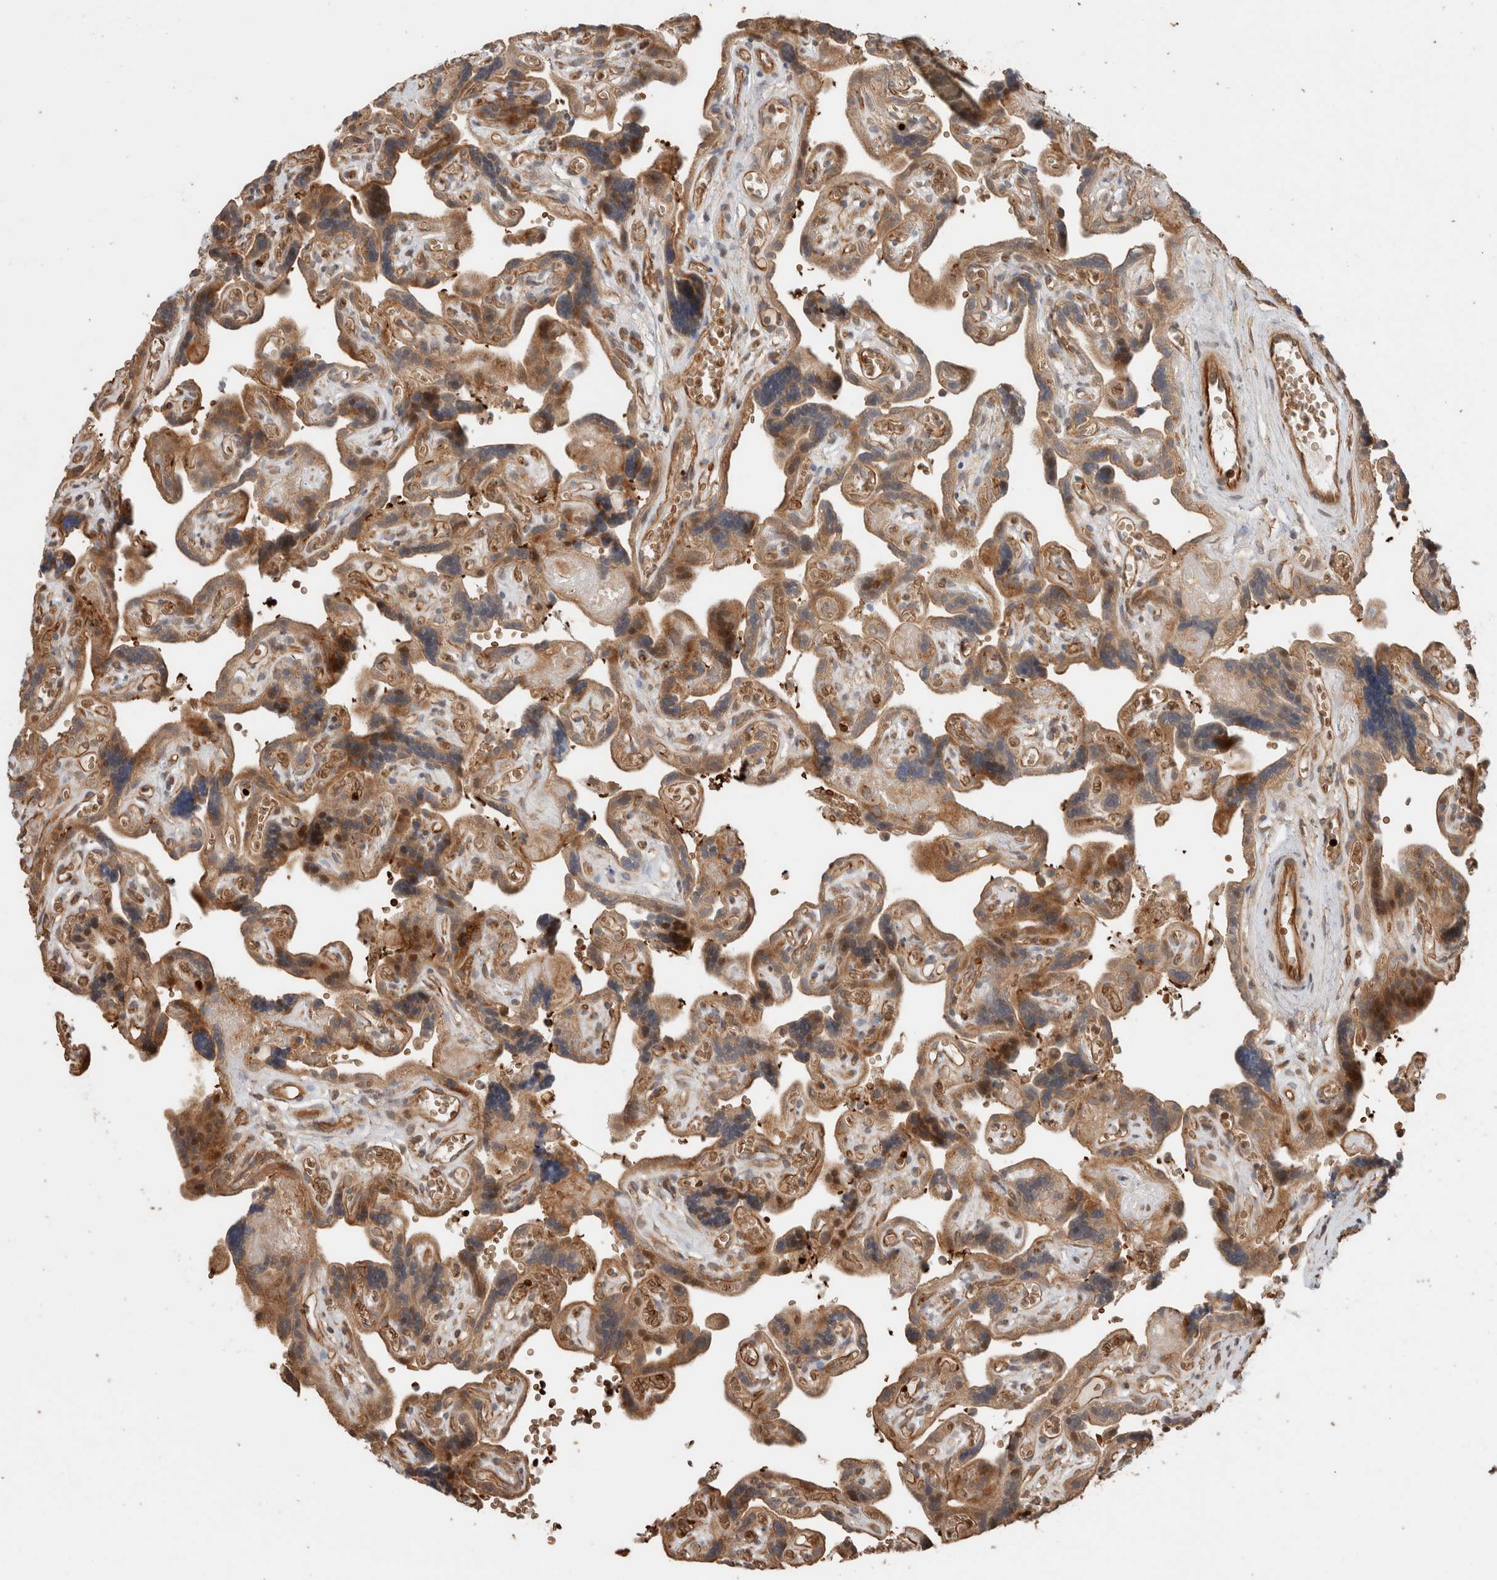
{"staining": {"intensity": "moderate", "quantity": ">75%", "location": "cytoplasmic/membranous"}, "tissue": "placenta", "cell_type": "Trophoblastic cells", "image_type": "normal", "snomed": [{"axis": "morphology", "description": "Normal tissue, NOS"}, {"axis": "topography", "description": "Placenta"}], "caption": "Protein analysis of benign placenta reveals moderate cytoplasmic/membranous positivity in approximately >75% of trophoblastic cells. (IHC, brightfield microscopy, high magnification).", "gene": "OTUD6B", "patient": {"sex": "female", "age": 30}}